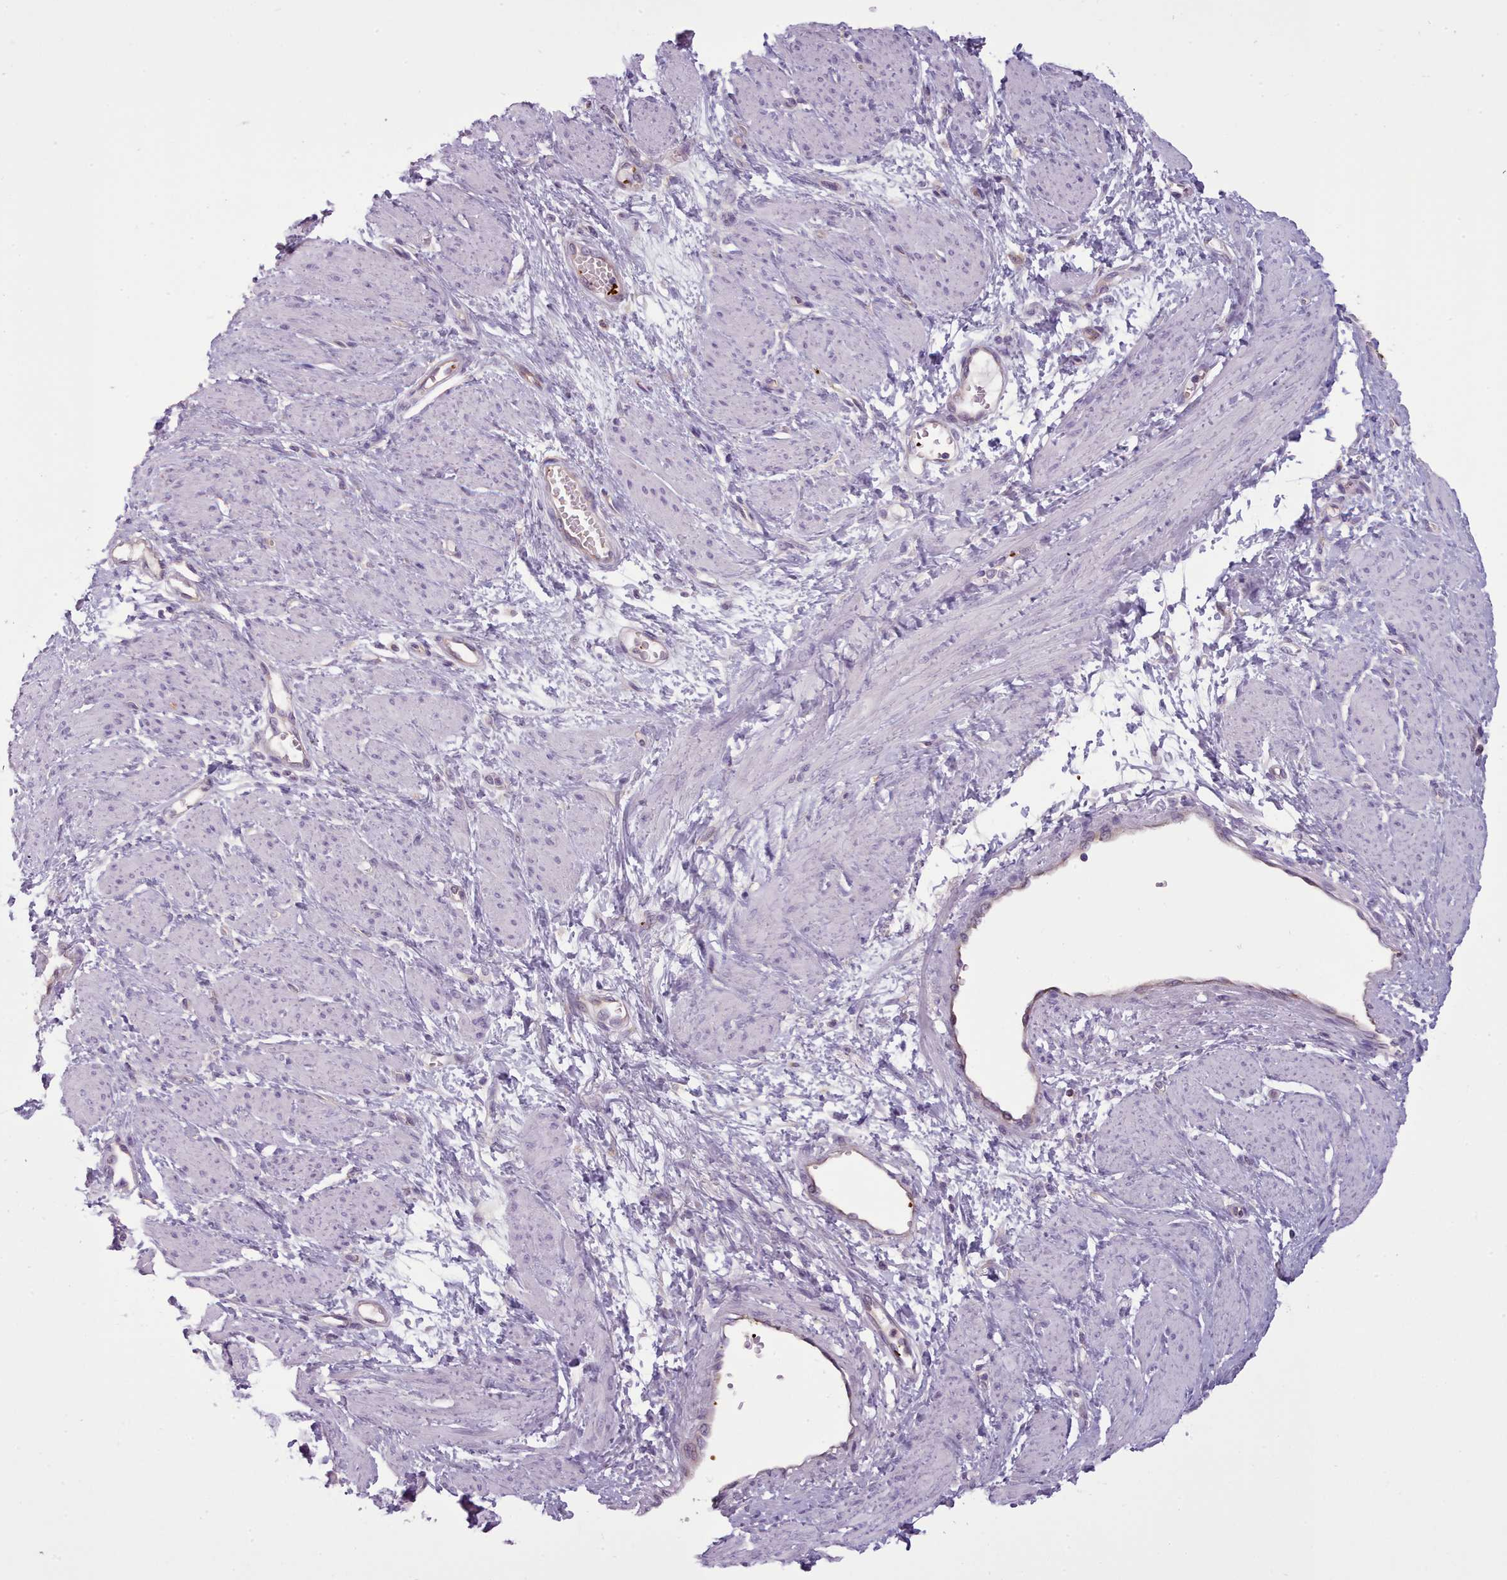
{"staining": {"intensity": "negative", "quantity": "none", "location": "none"}, "tissue": "smooth muscle", "cell_type": "Smooth muscle cells", "image_type": "normal", "snomed": [{"axis": "morphology", "description": "Normal tissue, NOS"}, {"axis": "topography", "description": "Smooth muscle"}, {"axis": "topography", "description": "Uterus"}], "caption": "An immunohistochemistry photomicrograph of benign smooth muscle is shown. There is no staining in smooth muscle cells of smooth muscle. The staining was performed using DAB (3,3'-diaminobenzidine) to visualize the protein expression in brown, while the nuclei were stained in blue with hematoxylin (Magnification: 20x).", "gene": "NDST2", "patient": {"sex": "female", "age": 39}}